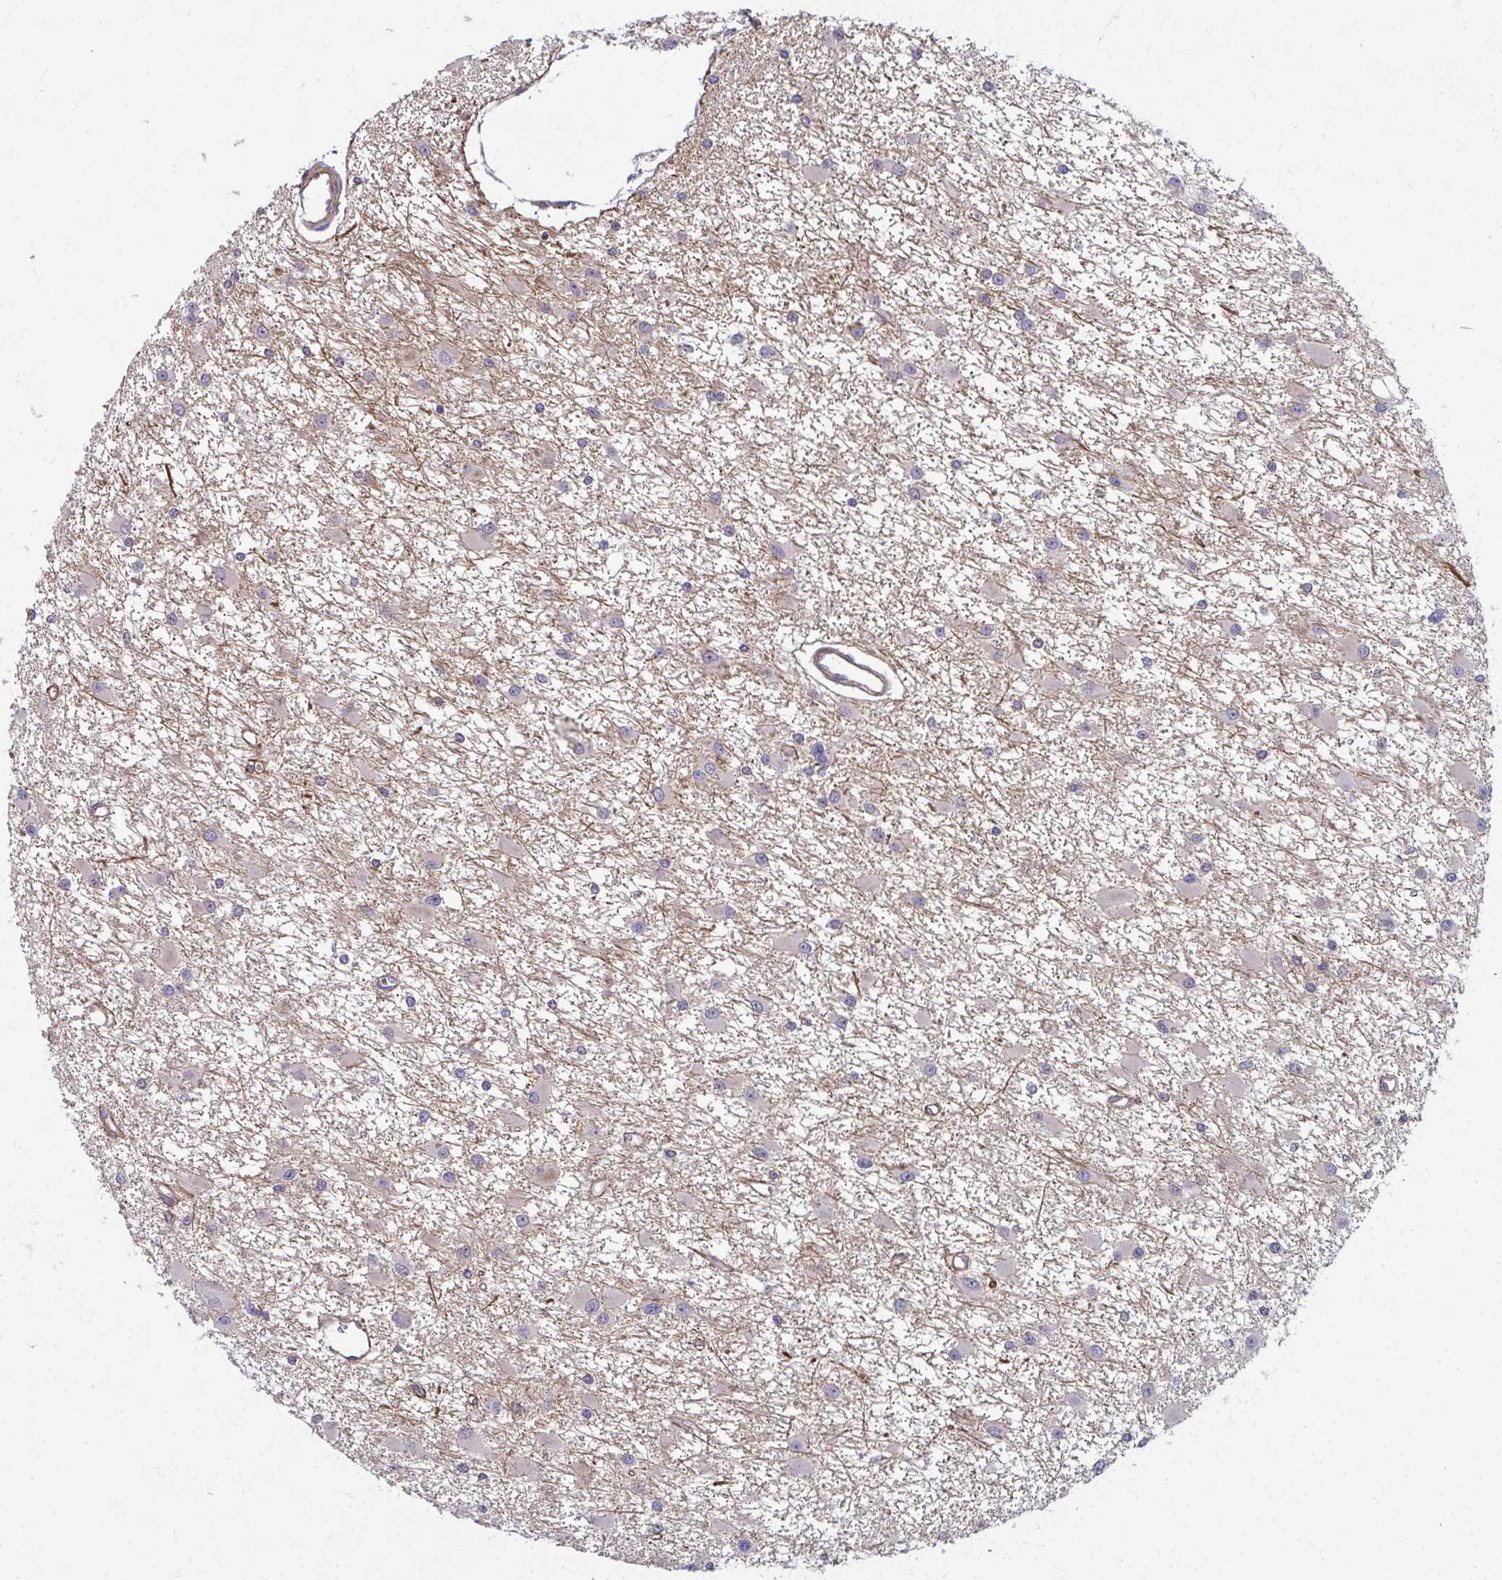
{"staining": {"intensity": "negative", "quantity": "none", "location": "none"}, "tissue": "glioma", "cell_type": "Tumor cells", "image_type": "cancer", "snomed": [{"axis": "morphology", "description": "Glioma, malignant, High grade"}, {"axis": "topography", "description": "Brain"}], "caption": "The immunohistochemistry (IHC) histopathology image has no significant expression in tumor cells of glioma tissue.", "gene": "EID2B", "patient": {"sex": "male", "age": 54}}